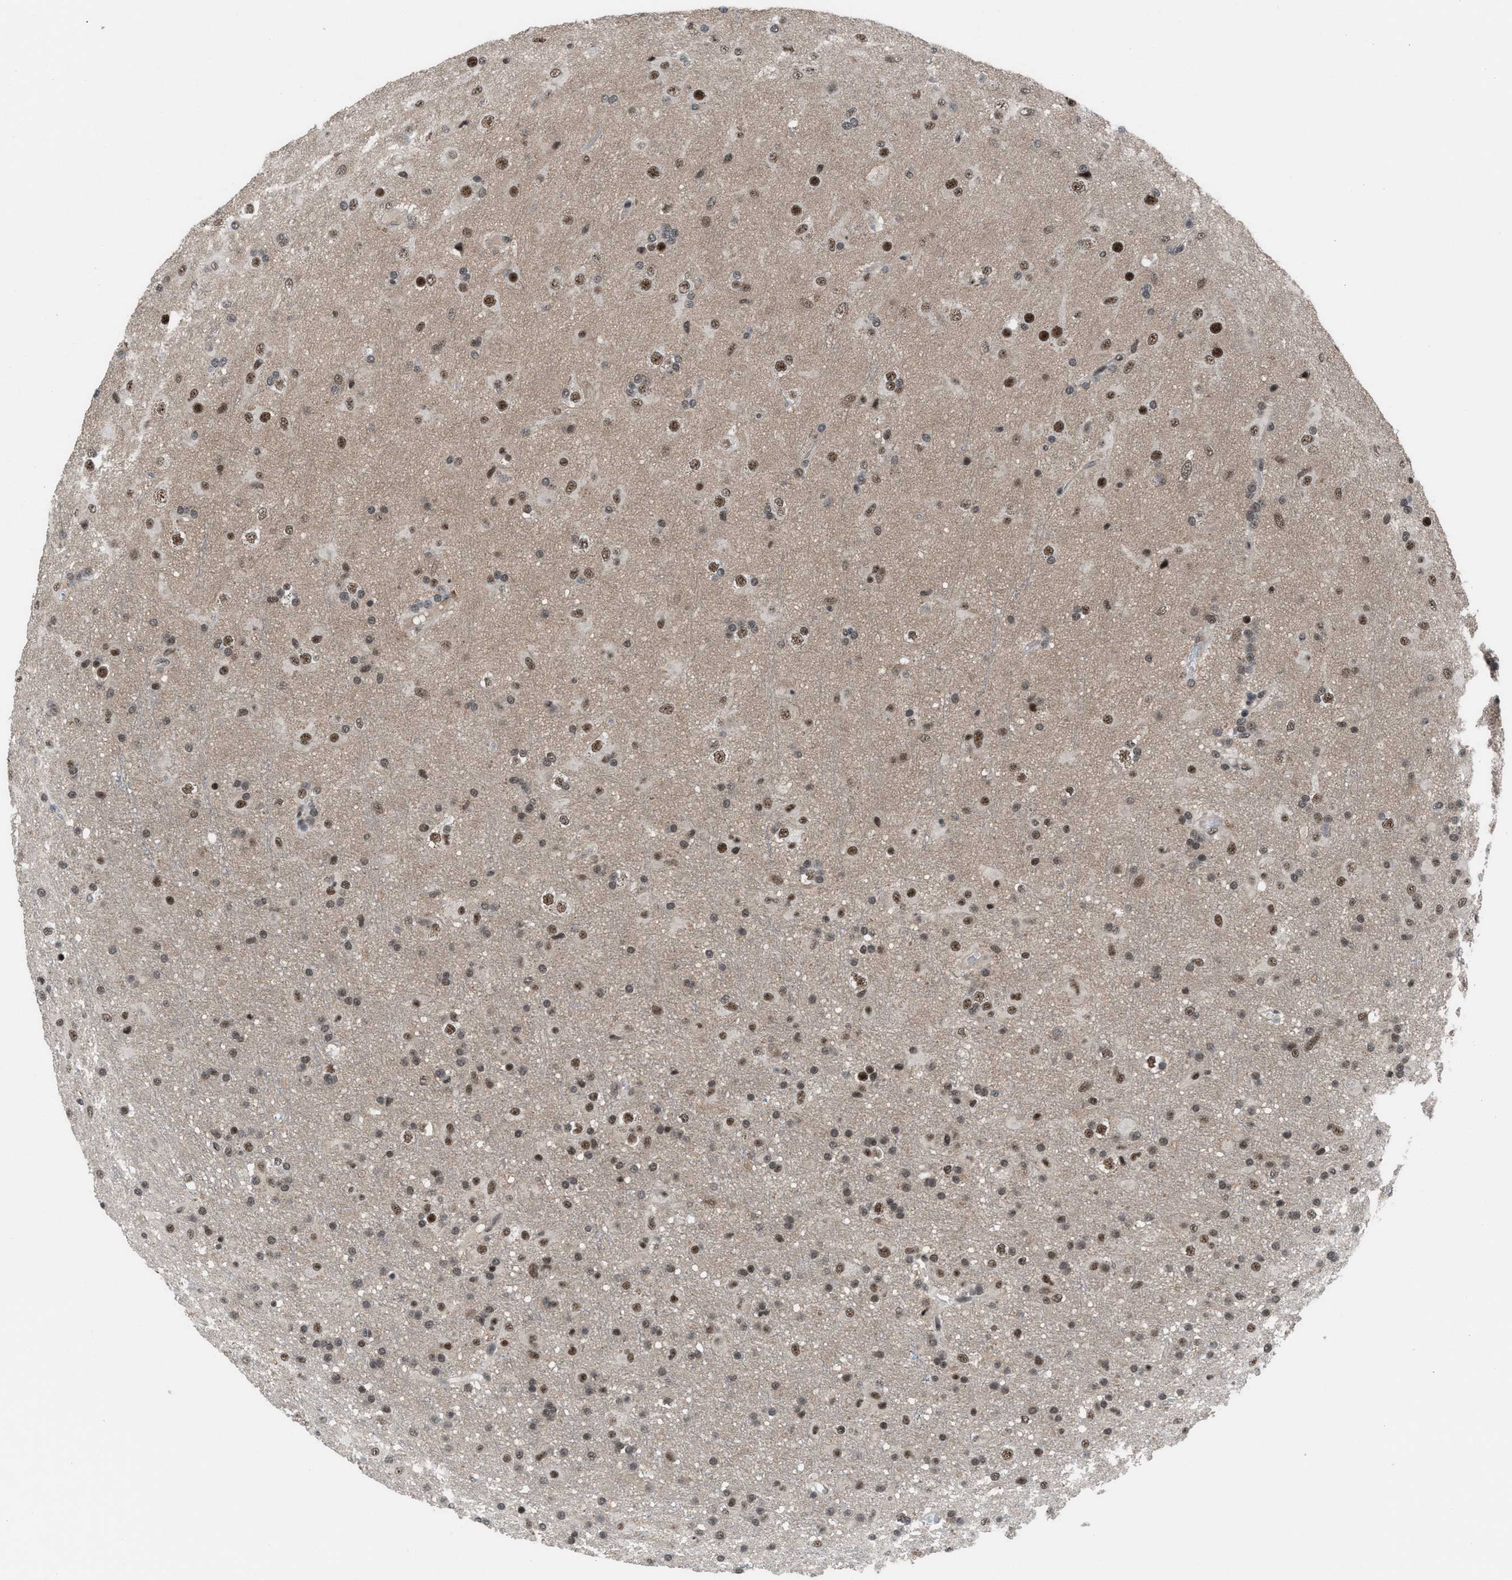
{"staining": {"intensity": "moderate", "quantity": ">75%", "location": "nuclear"}, "tissue": "glioma", "cell_type": "Tumor cells", "image_type": "cancer", "snomed": [{"axis": "morphology", "description": "Glioma, malignant, Low grade"}, {"axis": "topography", "description": "Brain"}], "caption": "The immunohistochemical stain labels moderate nuclear expression in tumor cells of malignant low-grade glioma tissue.", "gene": "PRPF4", "patient": {"sex": "male", "age": 65}}